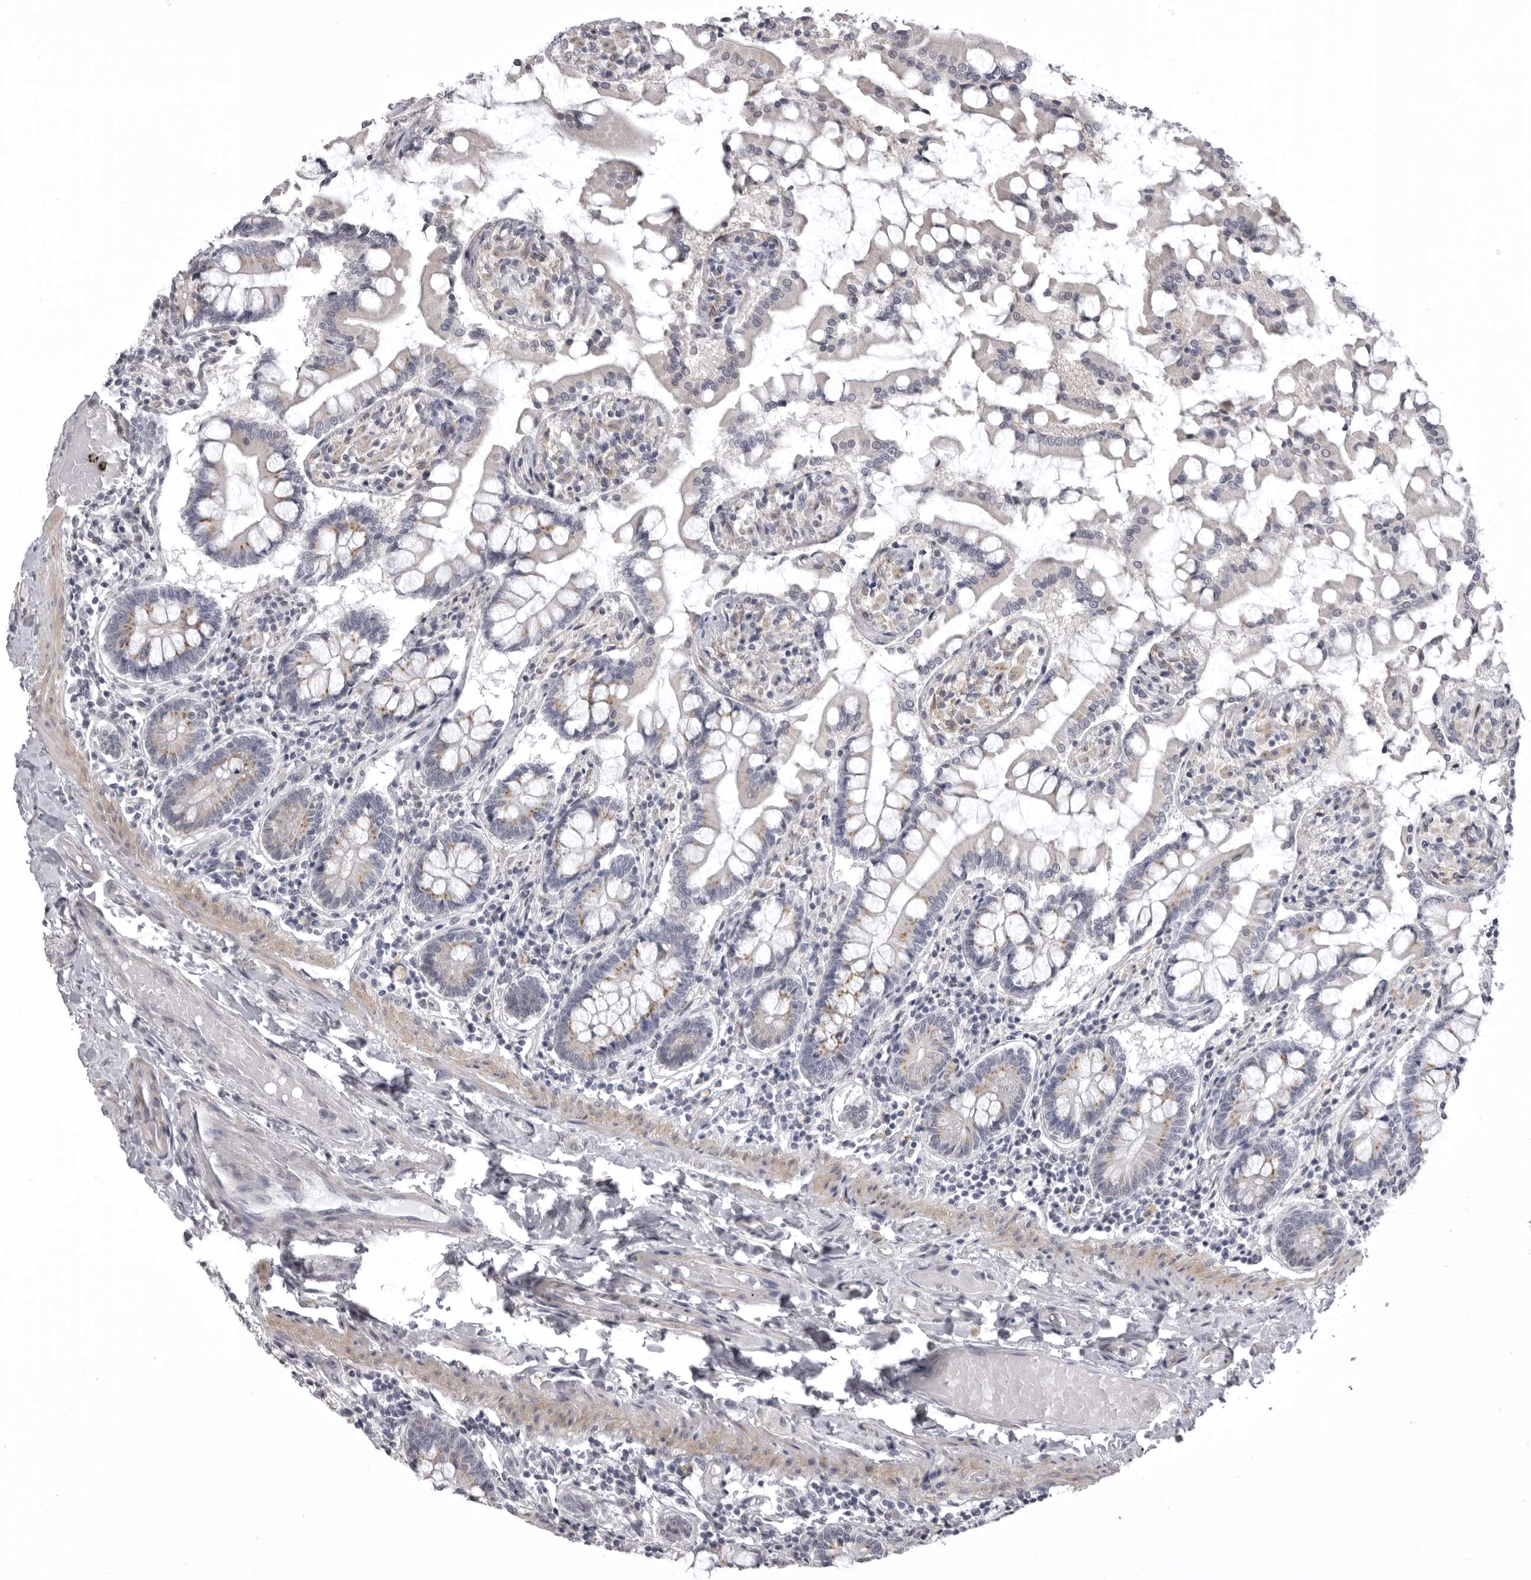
{"staining": {"intensity": "moderate", "quantity": "<25%", "location": "cytoplasmic/membranous"}, "tissue": "small intestine", "cell_type": "Glandular cells", "image_type": "normal", "snomed": [{"axis": "morphology", "description": "Normal tissue, NOS"}, {"axis": "topography", "description": "Small intestine"}], "caption": "DAB (3,3'-diaminobenzidine) immunohistochemical staining of benign human small intestine exhibits moderate cytoplasmic/membranous protein expression in about <25% of glandular cells. (DAB IHC with brightfield microscopy, high magnification).", "gene": "NCEH1", "patient": {"sex": "male", "age": 41}}